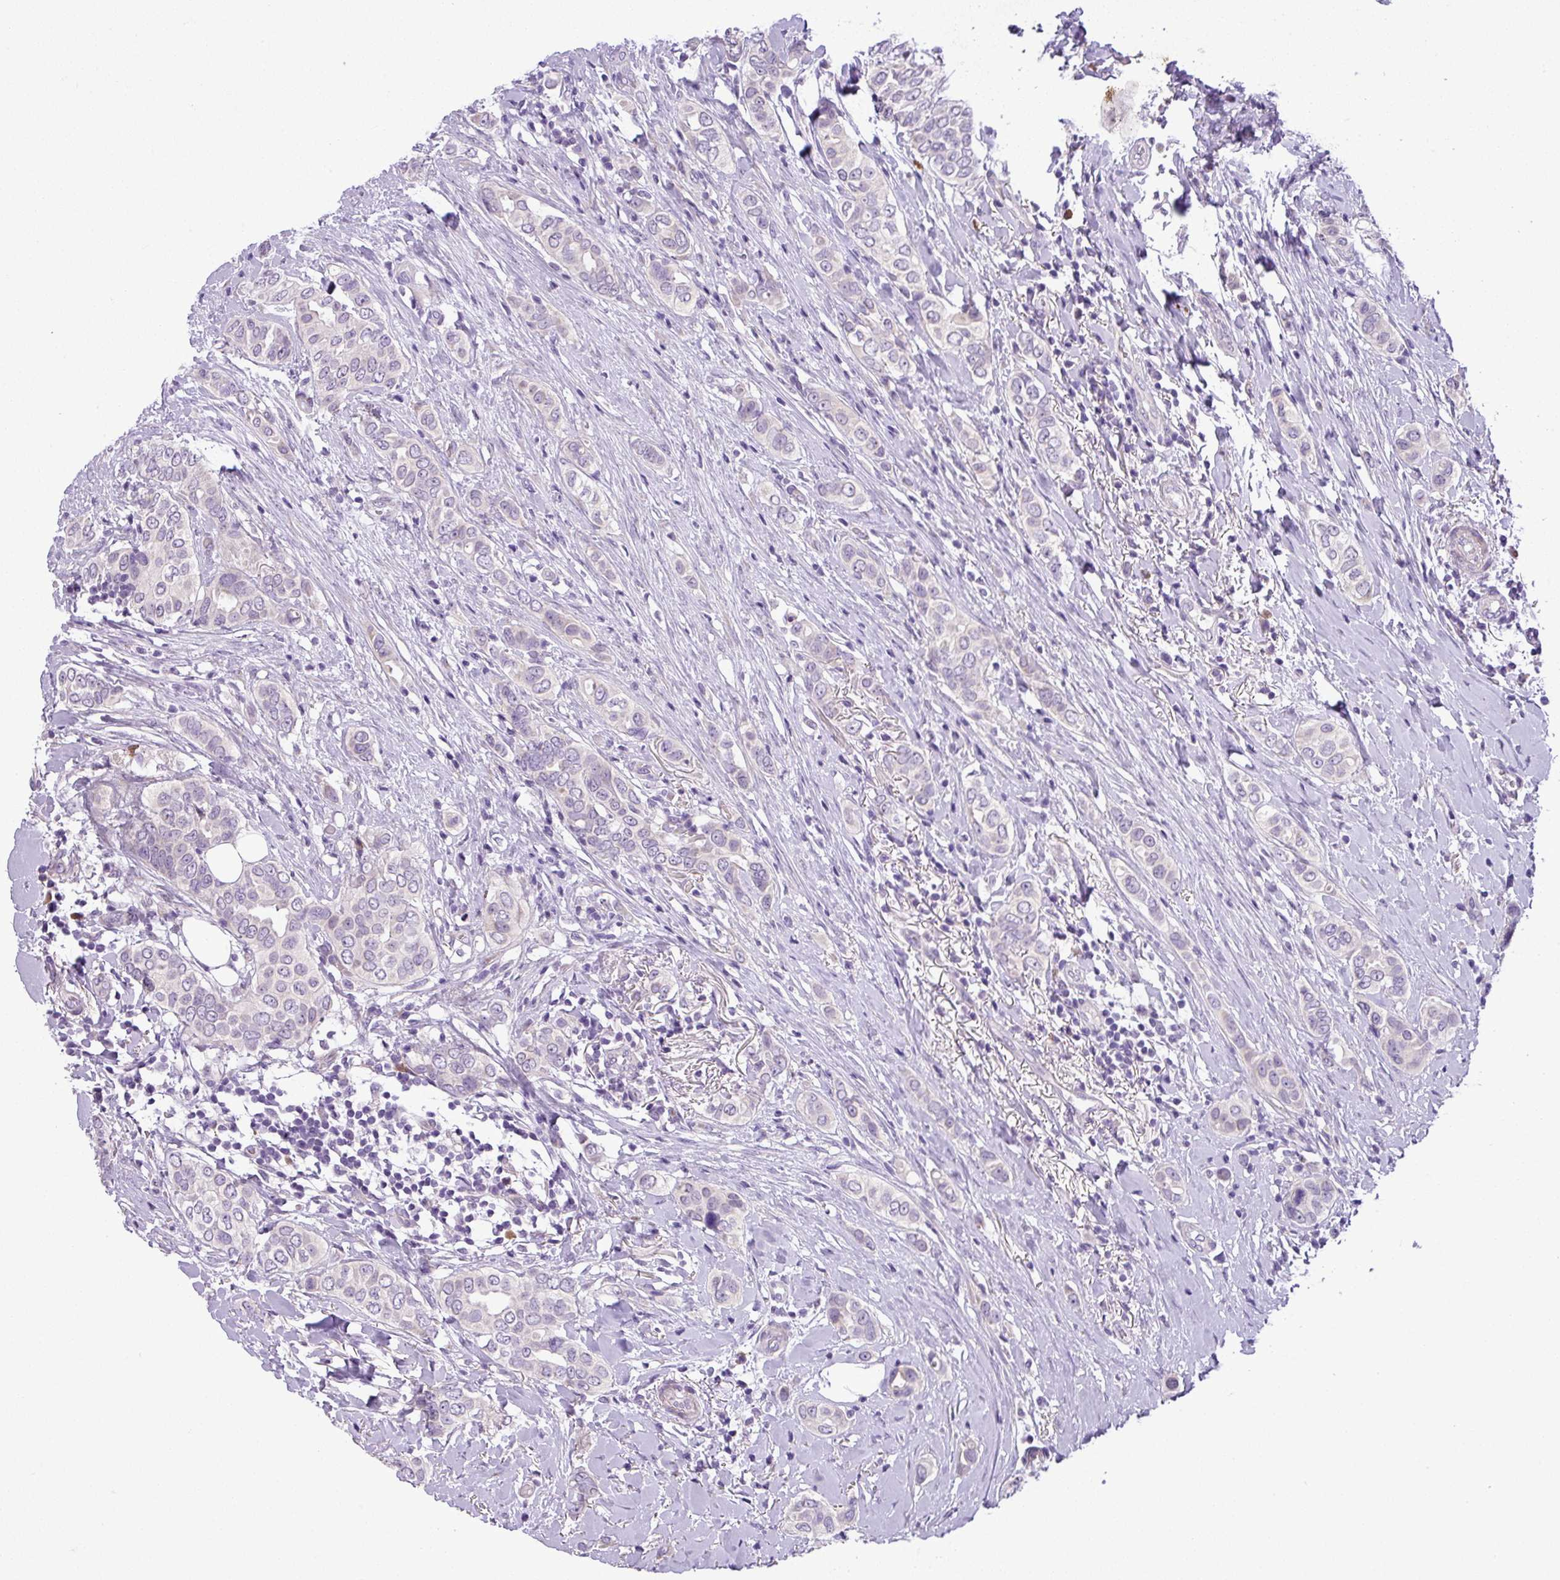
{"staining": {"intensity": "negative", "quantity": "none", "location": "none"}, "tissue": "breast cancer", "cell_type": "Tumor cells", "image_type": "cancer", "snomed": [{"axis": "morphology", "description": "Lobular carcinoma"}, {"axis": "topography", "description": "Breast"}], "caption": "DAB (3,3'-diaminobenzidine) immunohistochemical staining of lobular carcinoma (breast) demonstrates no significant positivity in tumor cells.", "gene": "MOCS3", "patient": {"sex": "female", "age": 51}}